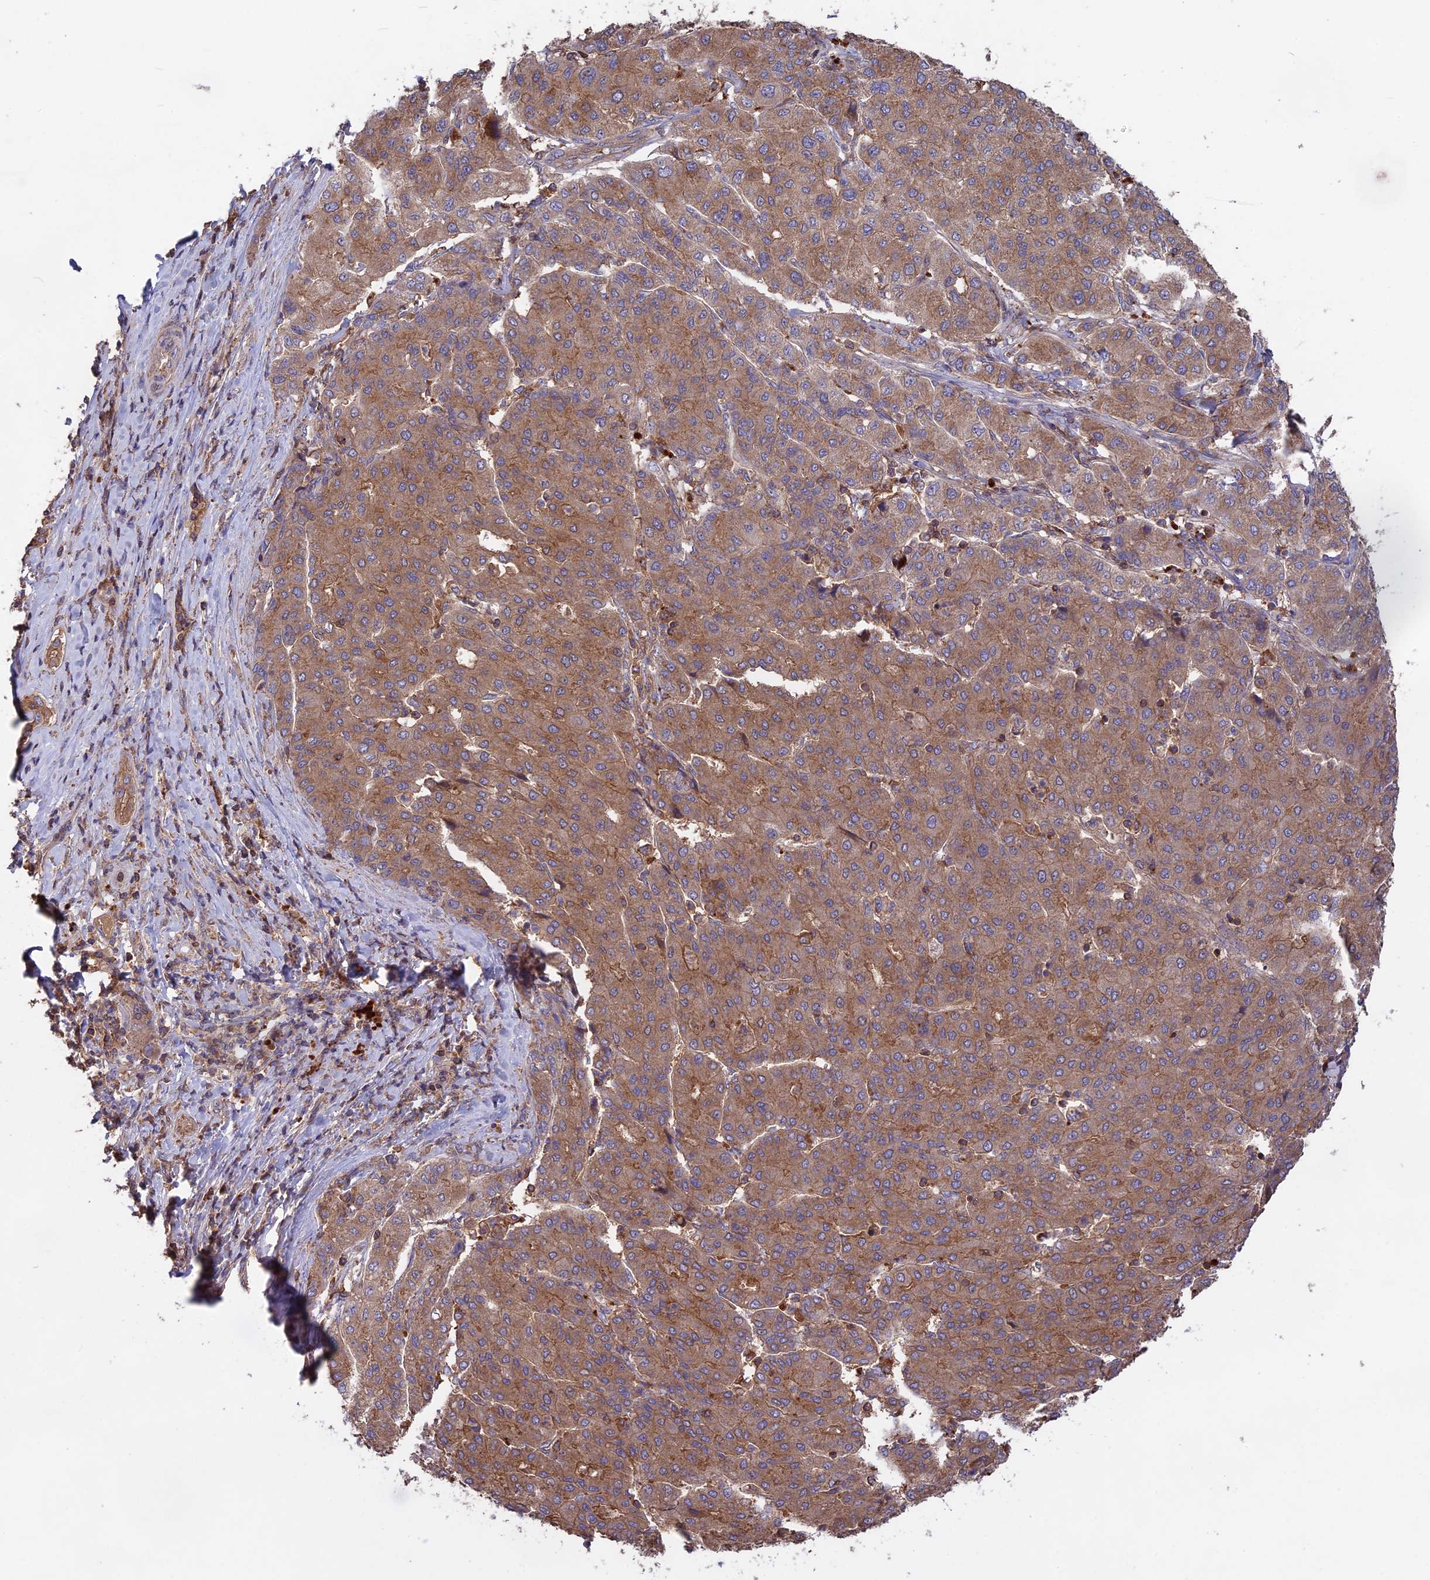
{"staining": {"intensity": "moderate", "quantity": ">75%", "location": "cytoplasmic/membranous"}, "tissue": "liver cancer", "cell_type": "Tumor cells", "image_type": "cancer", "snomed": [{"axis": "morphology", "description": "Carcinoma, Hepatocellular, NOS"}, {"axis": "topography", "description": "Liver"}], "caption": "Liver cancer tissue exhibits moderate cytoplasmic/membranous staining in about >75% of tumor cells, visualized by immunohistochemistry.", "gene": "NUDT8", "patient": {"sex": "male", "age": 65}}